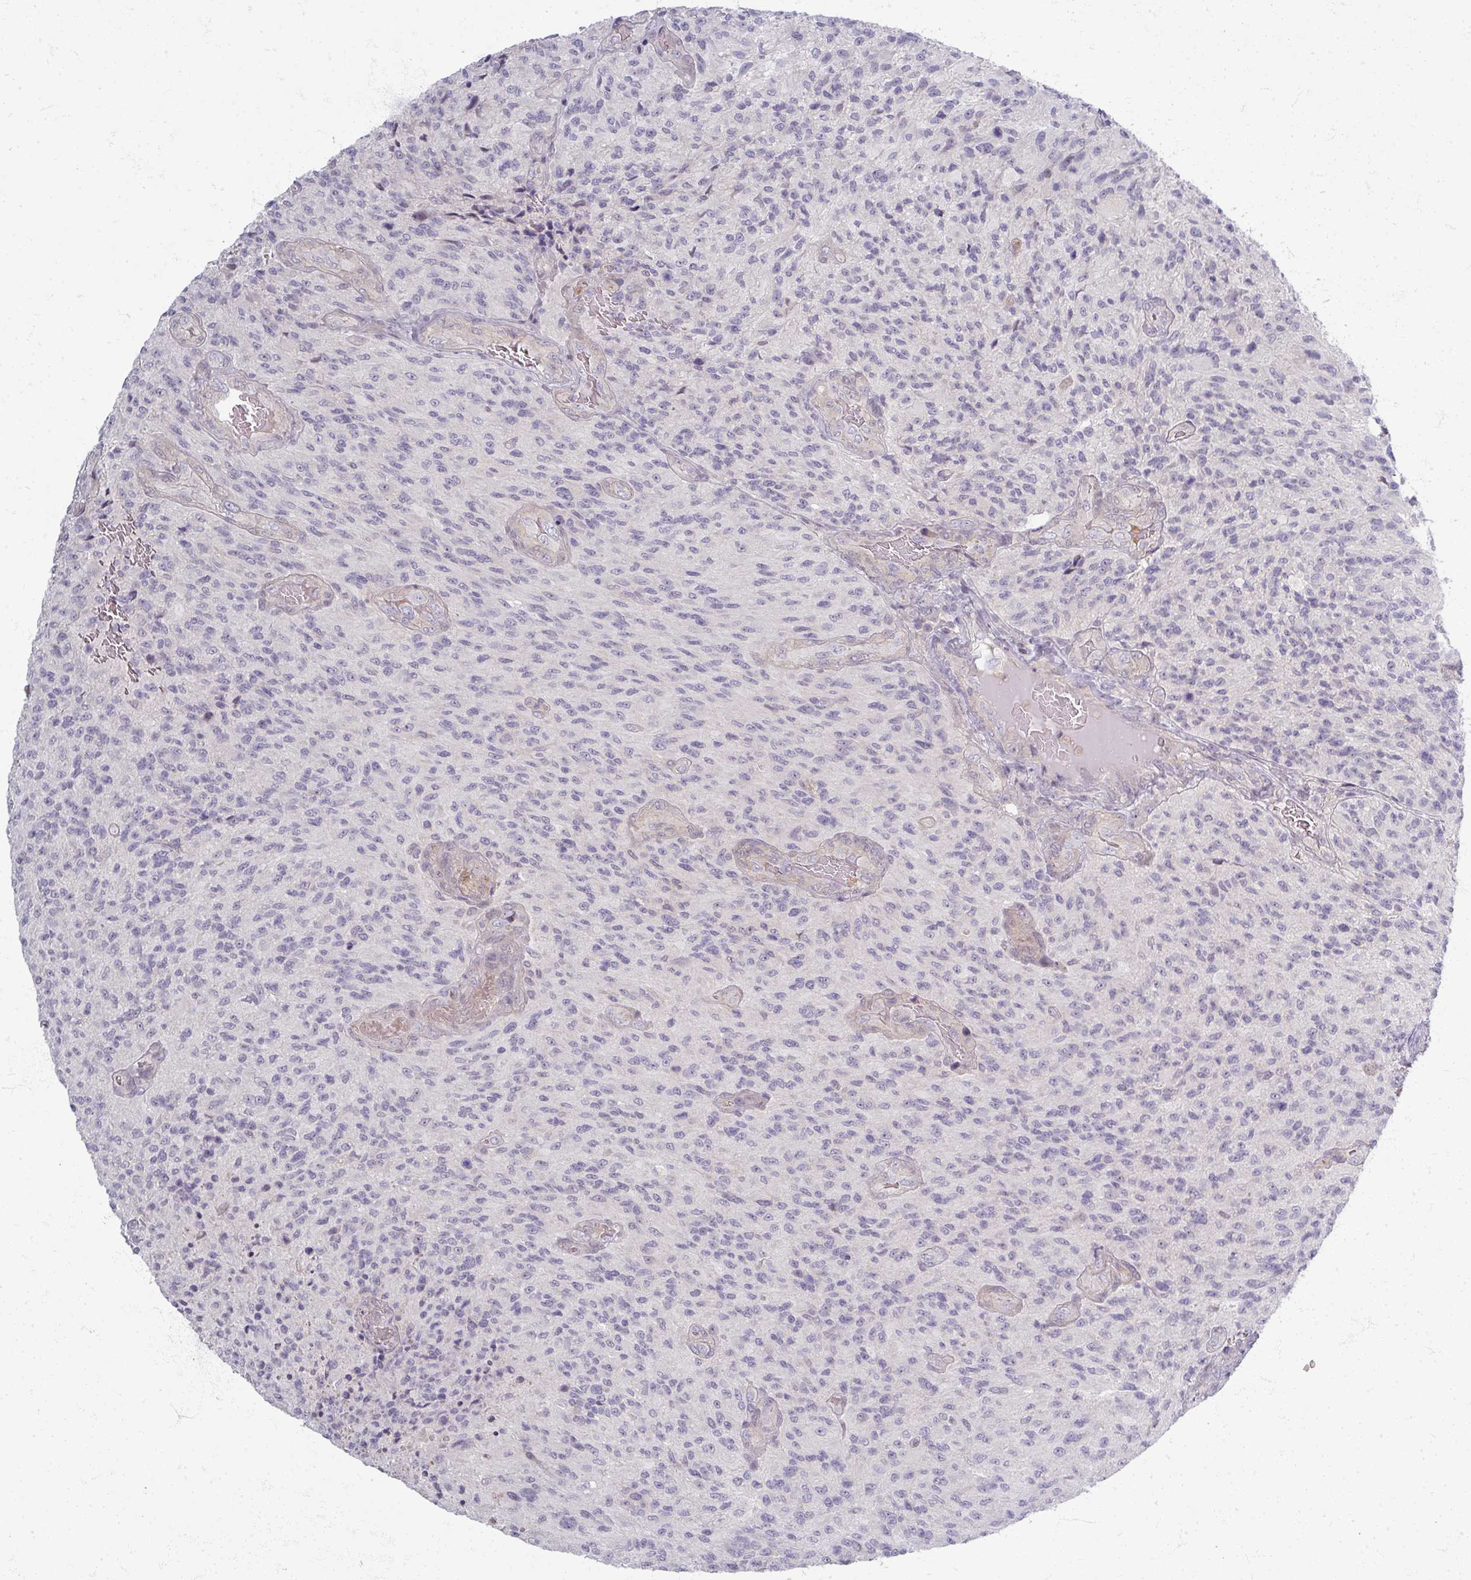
{"staining": {"intensity": "negative", "quantity": "none", "location": "none"}, "tissue": "glioma", "cell_type": "Tumor cells", "image_type": "cancer", "snomed": [{"axis": "morphology", "description": "Normal tissue, NOS"}, {"axis": "morphology", "description": "Glioma, malignant, High grade"}, {"axis": "topography", "description": "Cerebral cortex"}], "caption": "Tumor cells are negative for protein expression in human malignant high-grade glioma.", "gene": "TTLL7", "patient": {"sex": "male", "age": 56}}